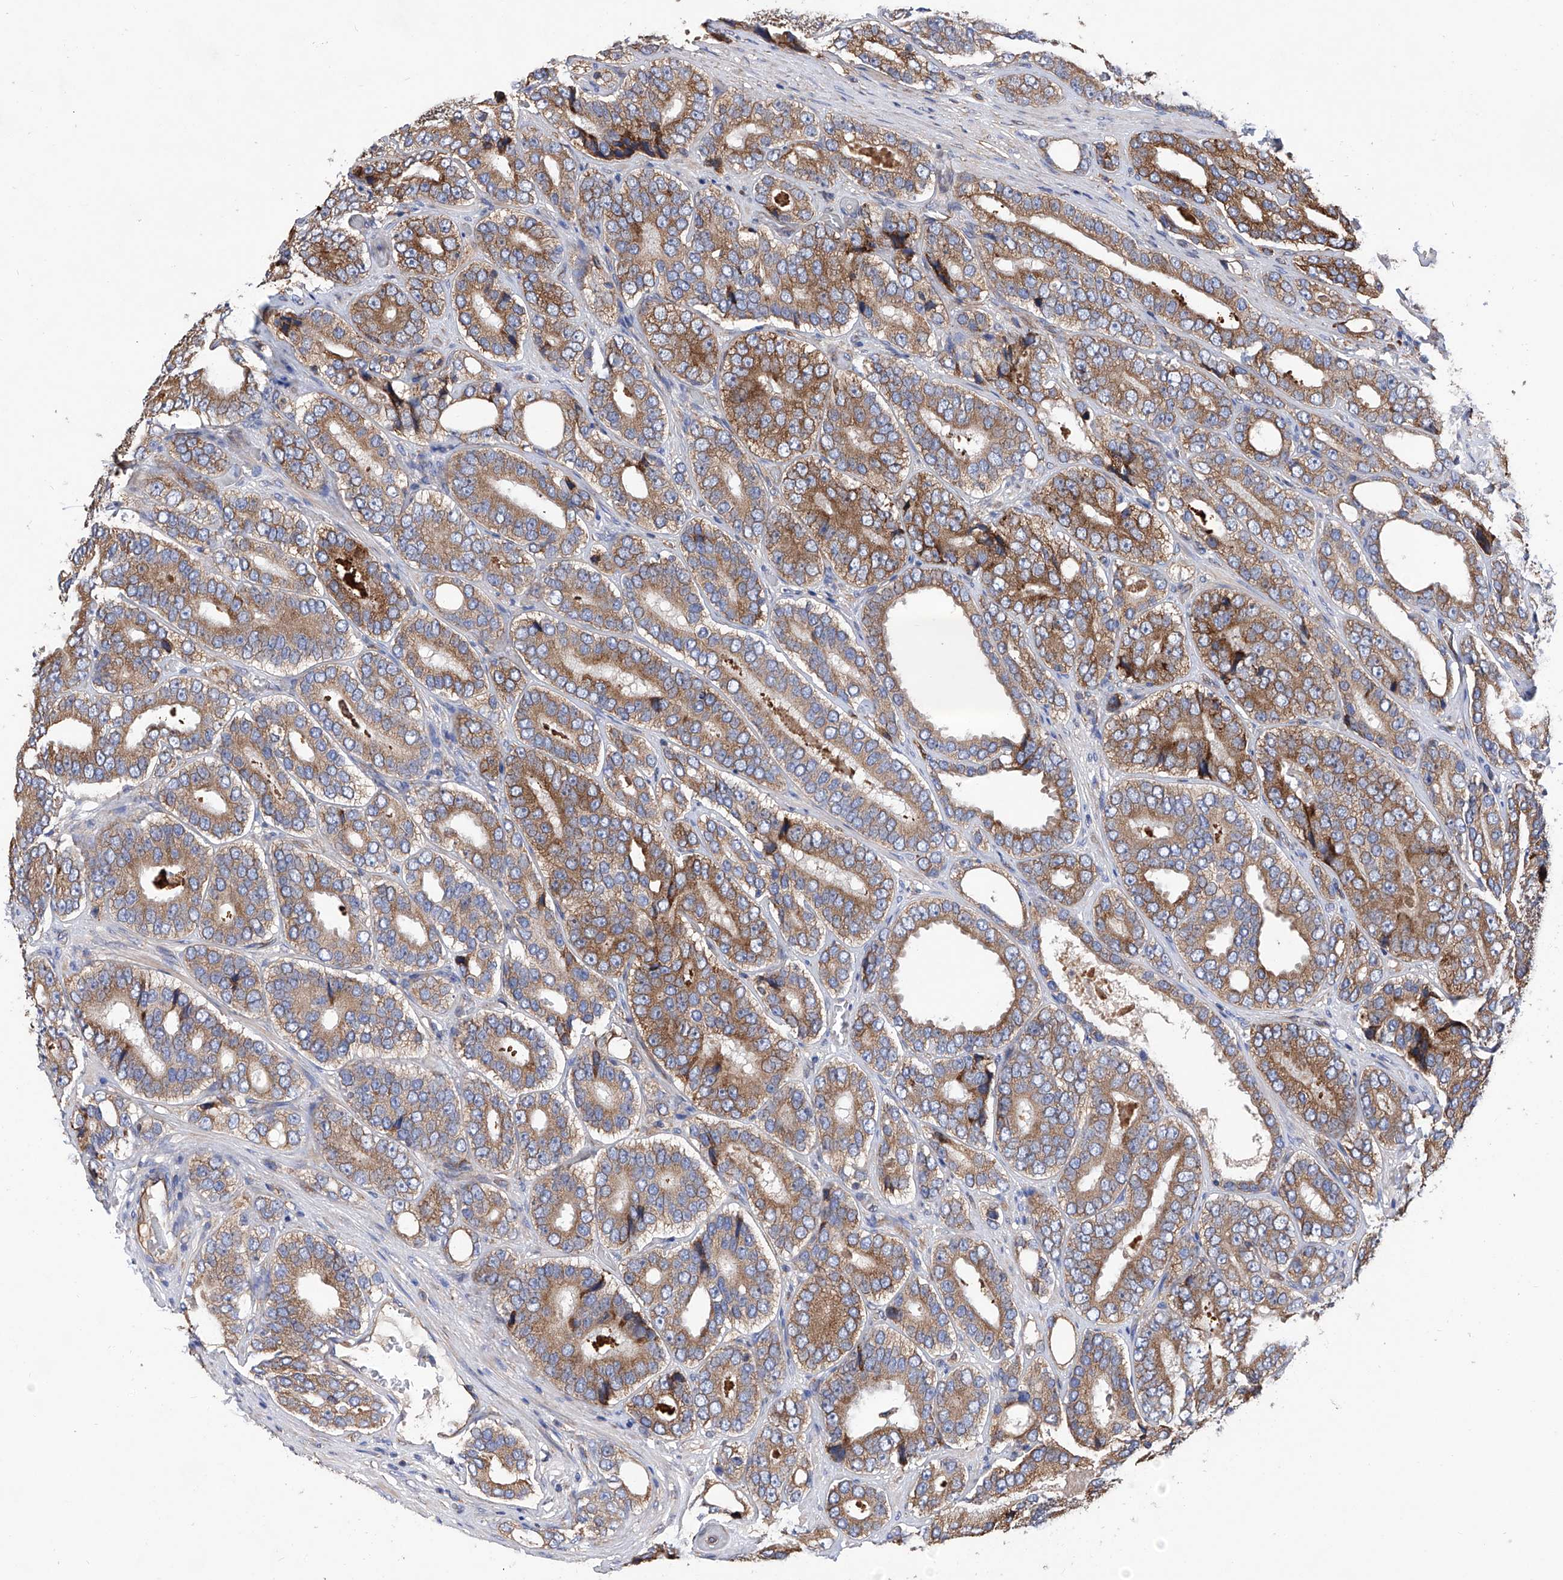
{"staining": {"intensity": "moderate", "quantity": ">75%", "location": "cytoplasmic/membranous"}, "tissue": "prostate cancer", "cell_type": "Tumor cells", "image_type": "cancer", "snomed": [{"axis": "morphology", "description": "Adenocarcinoma, High grade"}, {"axis": "topography", "description": "Prostate"}], "caption": "IHC of human adenocarcinoma (high-grade) (prostate) displays medium levels of moderate cytoplasmic/membranous expression in about >75% of tumor cells.", "gene": "INPP5B", "patient": {"sex": "male", "age": 56}}